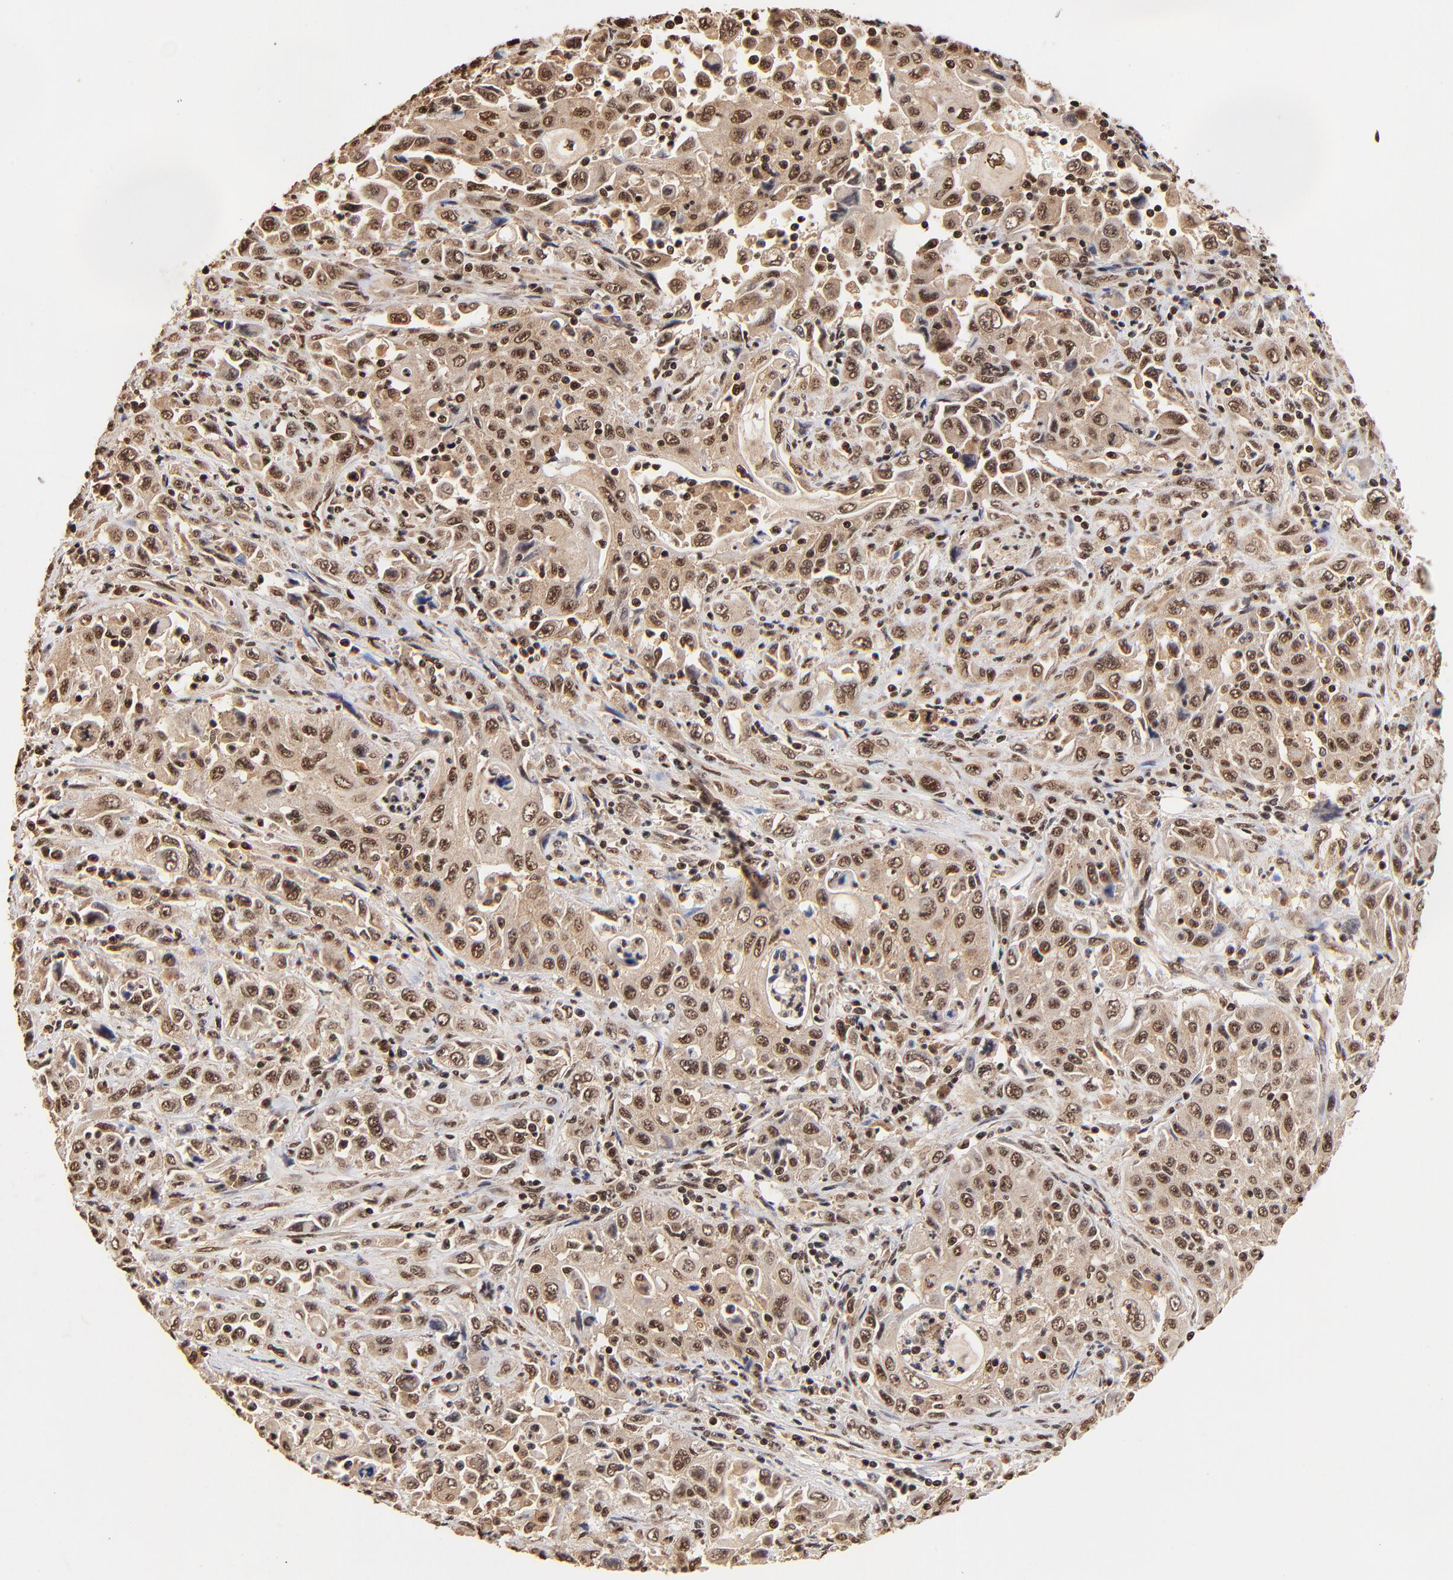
{"staining": {"intensity": "strong", "quantity": ">75%", "location": "cytoplasmic/membranous,nuclear"}, "tissue": "pancreatic cancer", "cell_type": "Tumor cells", "image_type": "cancer", "snomed": [{"axis": "morphology", "description": "Adenocarcinoma, NOS"}, {"axis": "topography", "description": "Pancreas"}], "caption": "Protein analysis of pancreatic cancer (adenocarcinoma) tissue reveals strong cytoplasmic/membranous and nuclear staining in approximately >75% of tumor cells. (DAB IHC, brown staining for protein, blue staining for nuclei).", "gene": "MED12", "patient": {"sex": "male", "age": 70}}